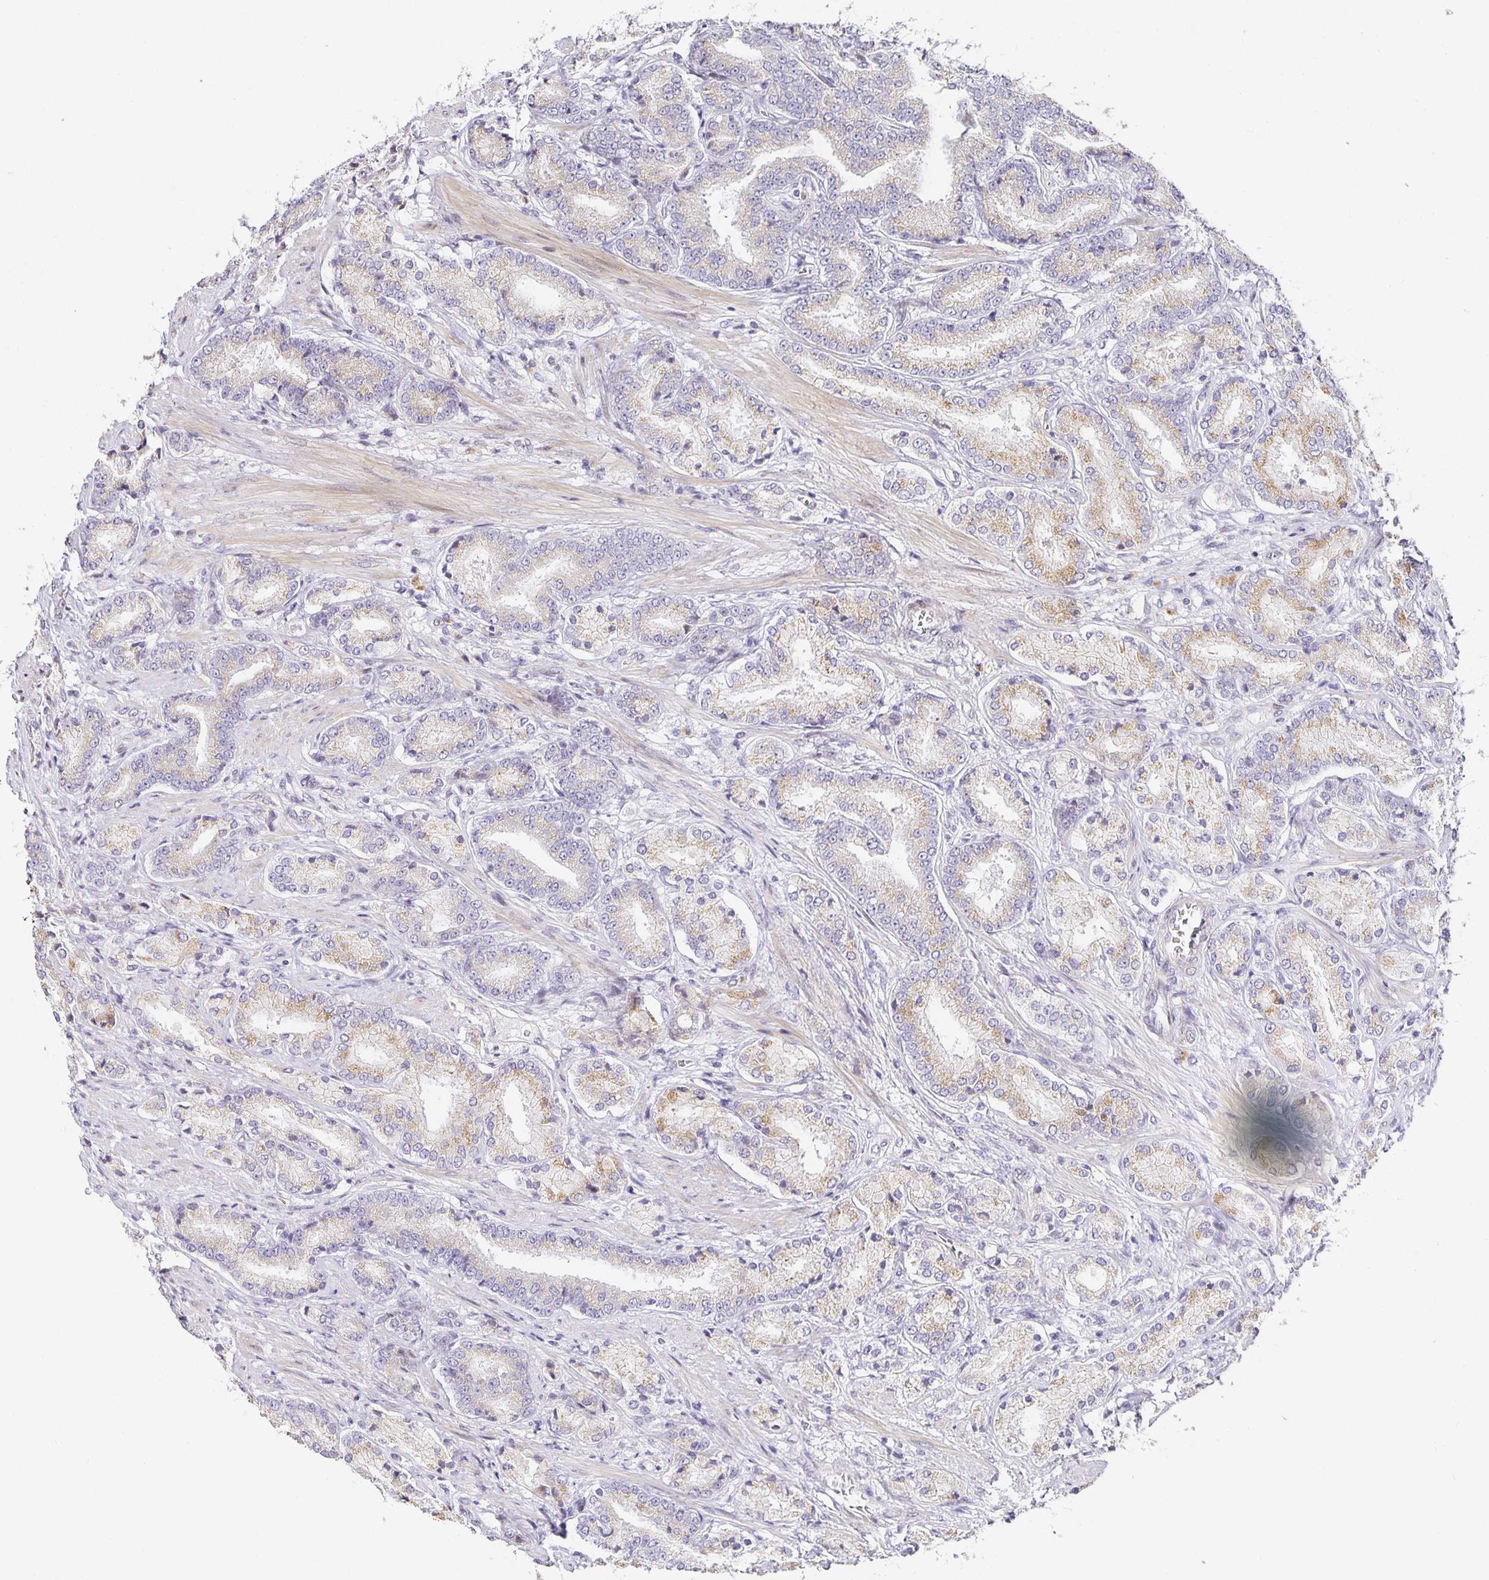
{"staining": {"intensity": "weak", "quantity": "25%-75%", "location": "cytoplasmic/membranous"}, "tissue": "prostate cancer", "cell_type": "Tumor cells", "image_type": "cancer", "snomed": [{"axis": "morphology", "description": "Adenocarcinoma, High grade"}, {"axis": "topography", "description": "Prostate and seminal vesicle, NOS"}], "caption": "Tumor cells reveal low levels of weak cytoplasmic/membranous positivity in approximately 25%-75% of cells in adenocarcinoma (high-grade) (prostate).", "gene": "TJP3", "patient": {"sex": "male", "age": 61}}